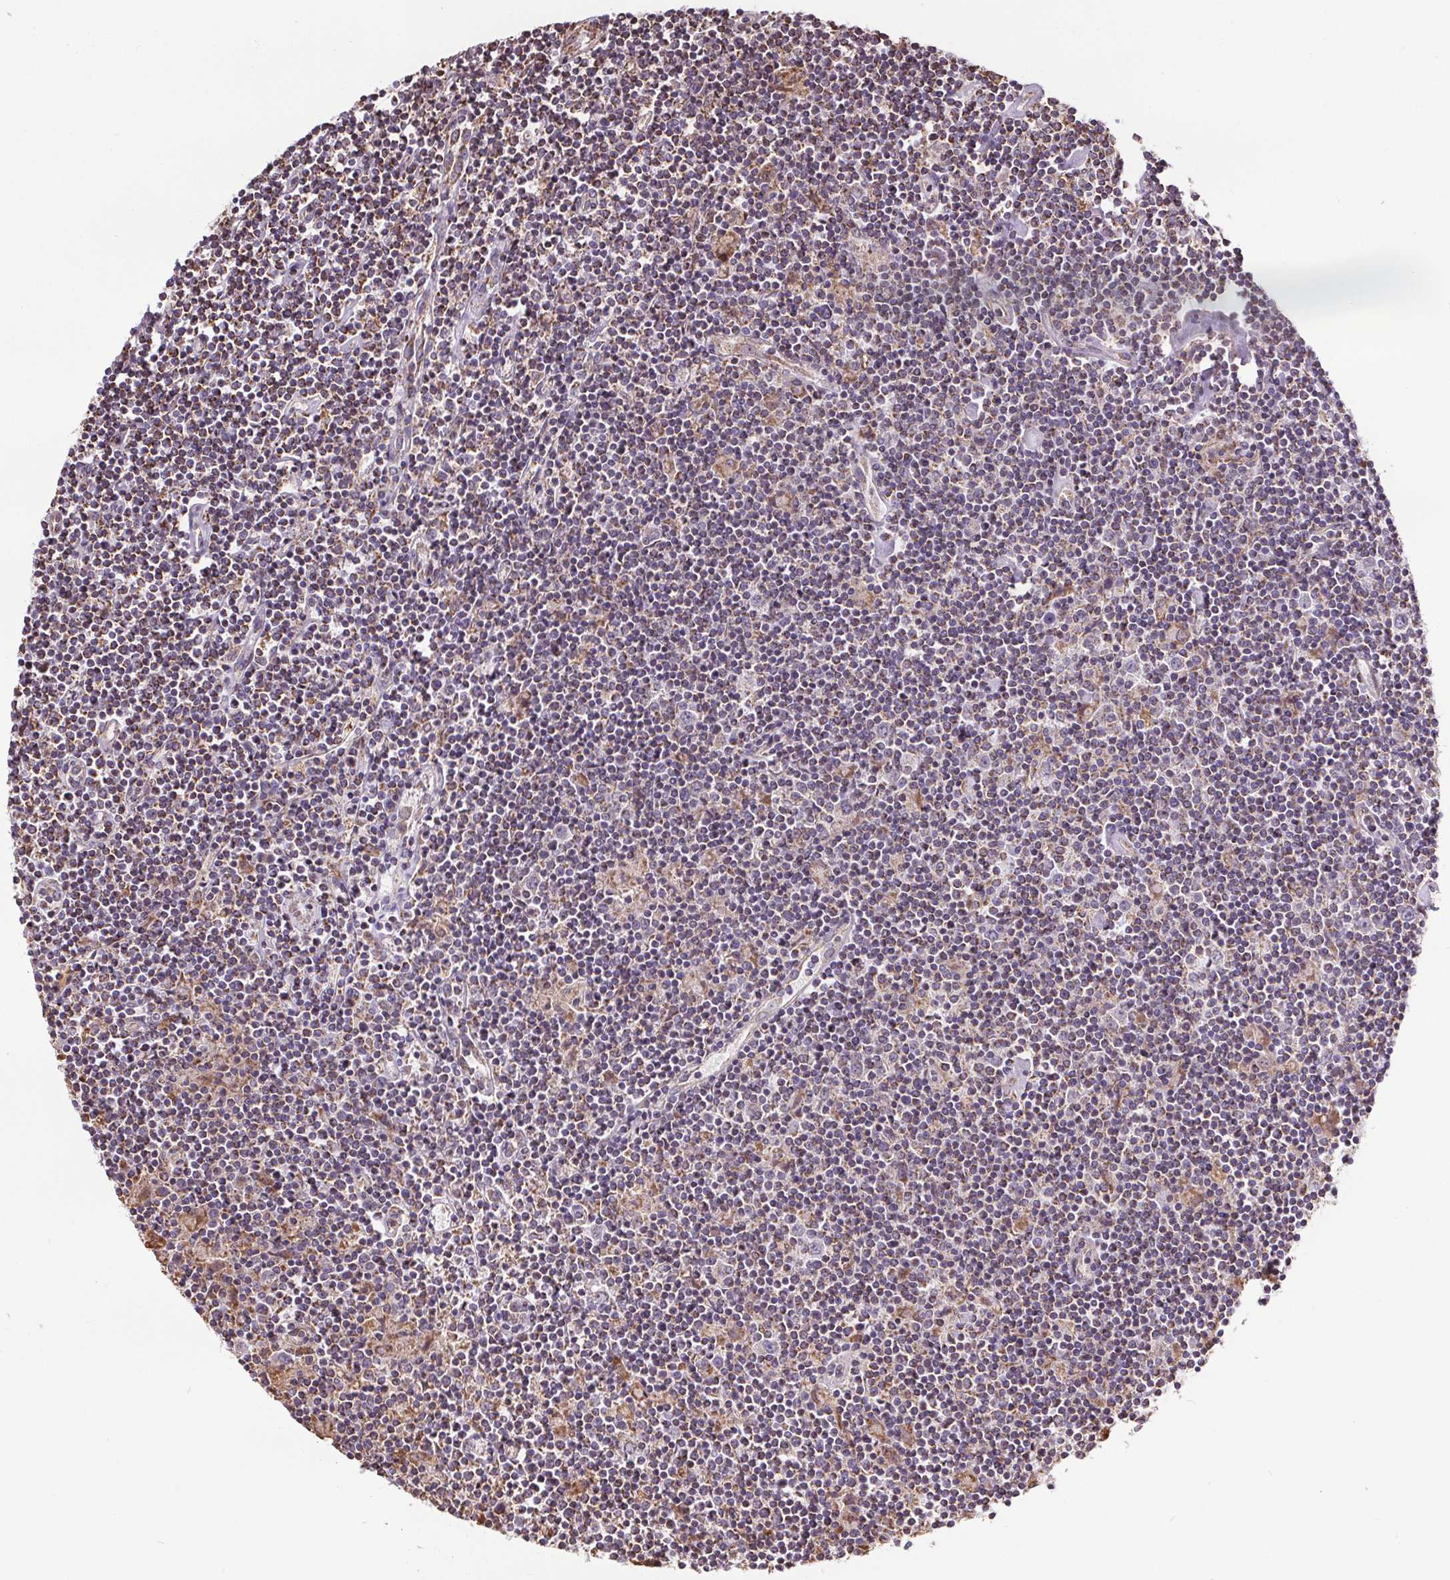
{"staining": {"intensity": "negative", "quantity": "none", "location": "none"}, "tissue": "lymphoma", "cell_type": "Tumor cells", "image_type": "cancer", "snomed": [{"axis": "morphology", "description": "Hodgkin's disease, NOS"}, {"axis": "topography", "description": "Lymph node"}], "caption": "High power microscopy histopathology image of an IHC photomicrograph of lymphoma, revealing no significant expression in tumor cells.", "gene": "ZNF548", "patient": {"sex": "male", "age": 40}}